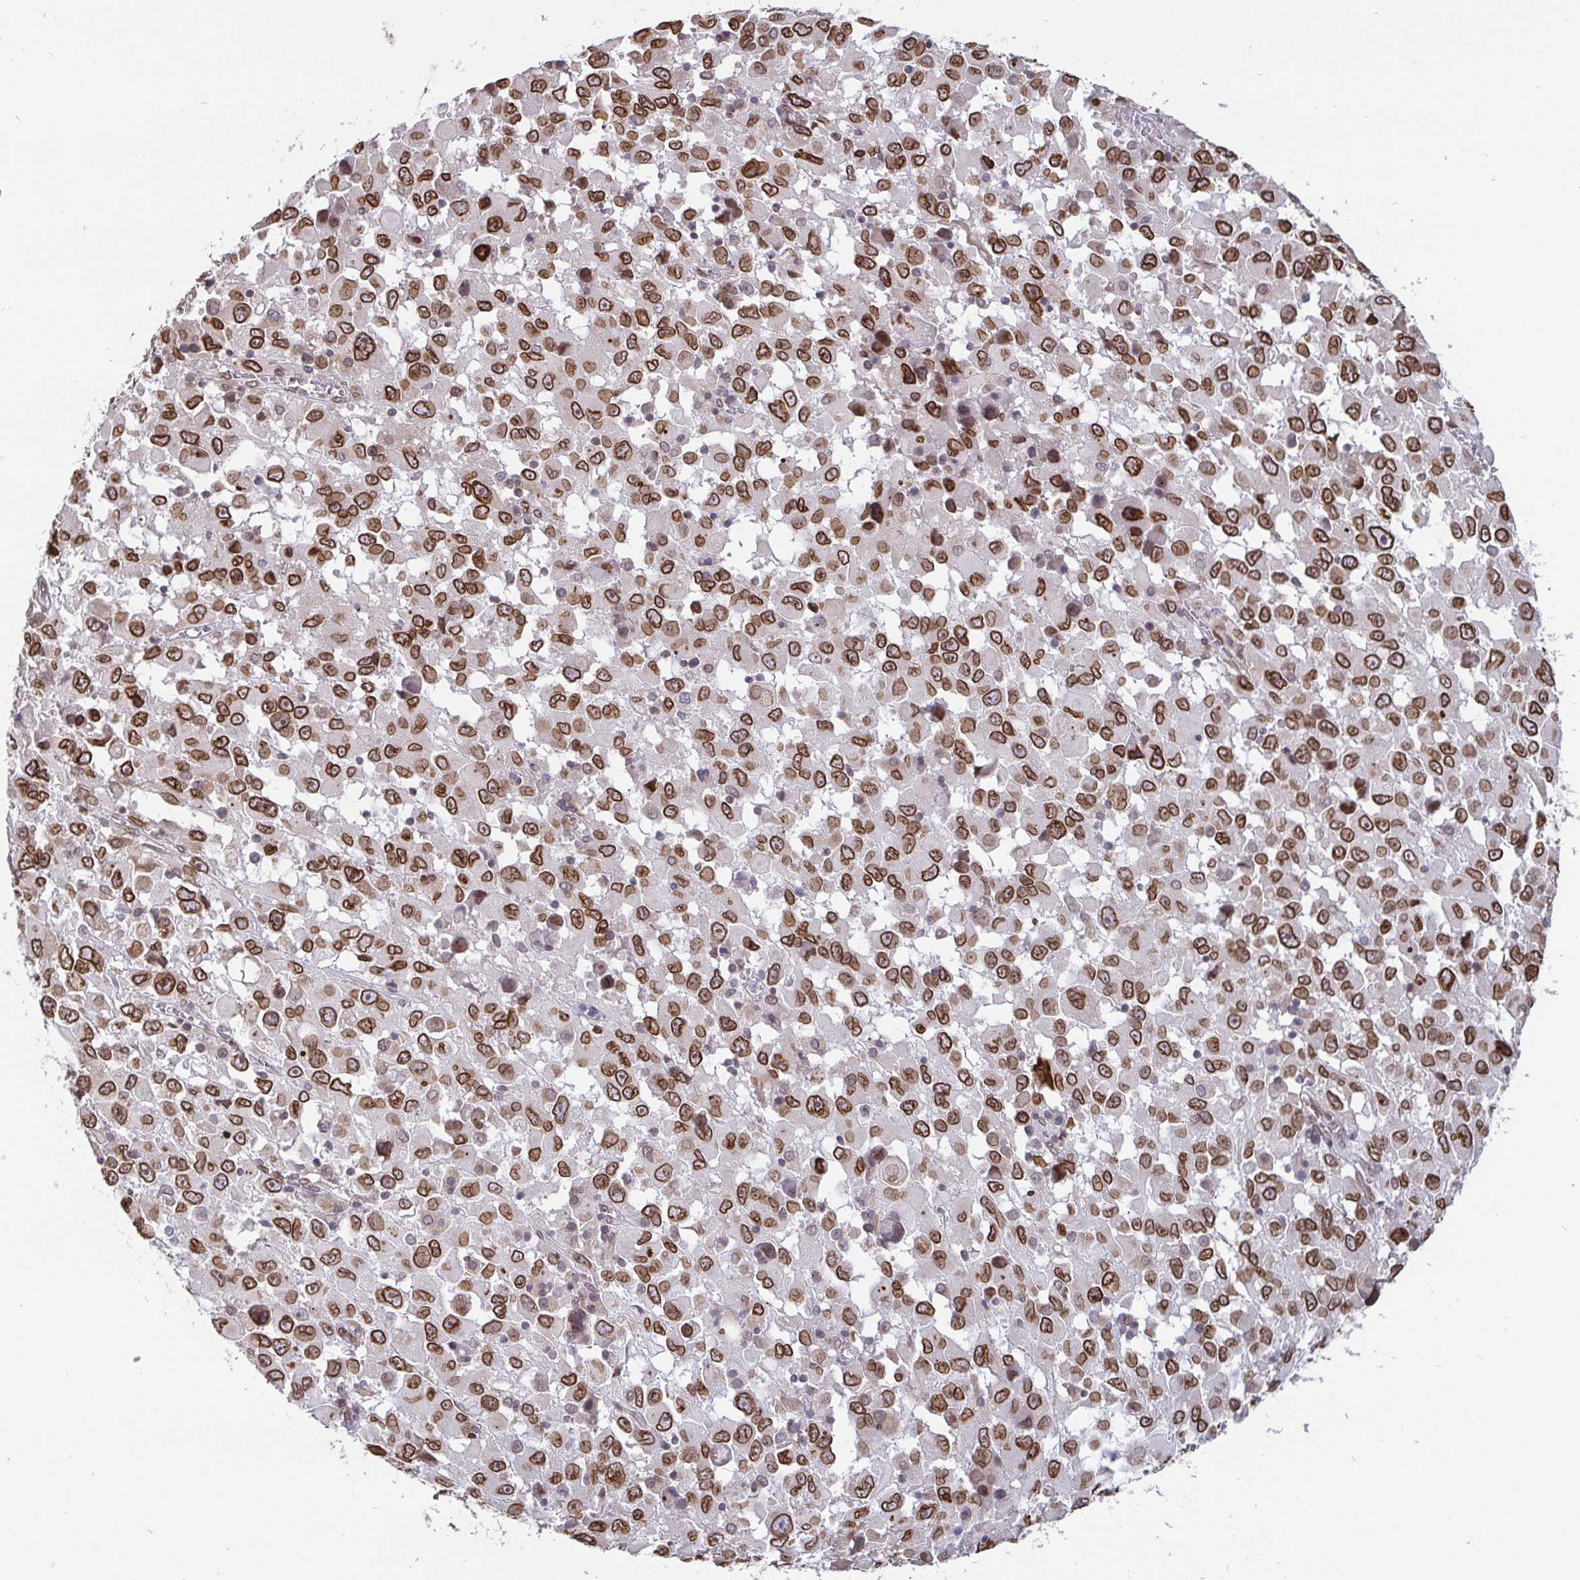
{"staining": {"intensity": "strong", "quantity": ">75%", "location": "cytoplasmic/membranous,nuclear"}, "tissue": "melanoma", "cell_type": "Tumor cells", "image_type": "cancer", "snomed": [{"axis": "morphology", "description": "Malignant melanoma, Metastatic site"}, {"axis": "topography", "description": "Soft tissue"}], "caption": "IHC of malignant melanoma (metastatic site) demonstrates high levels of strong cytoplasmic/membranous and nuclear expression in about >75% of tumor cells.", "gene": "EMD", "patient": {"sex": "male", "age": 50}}